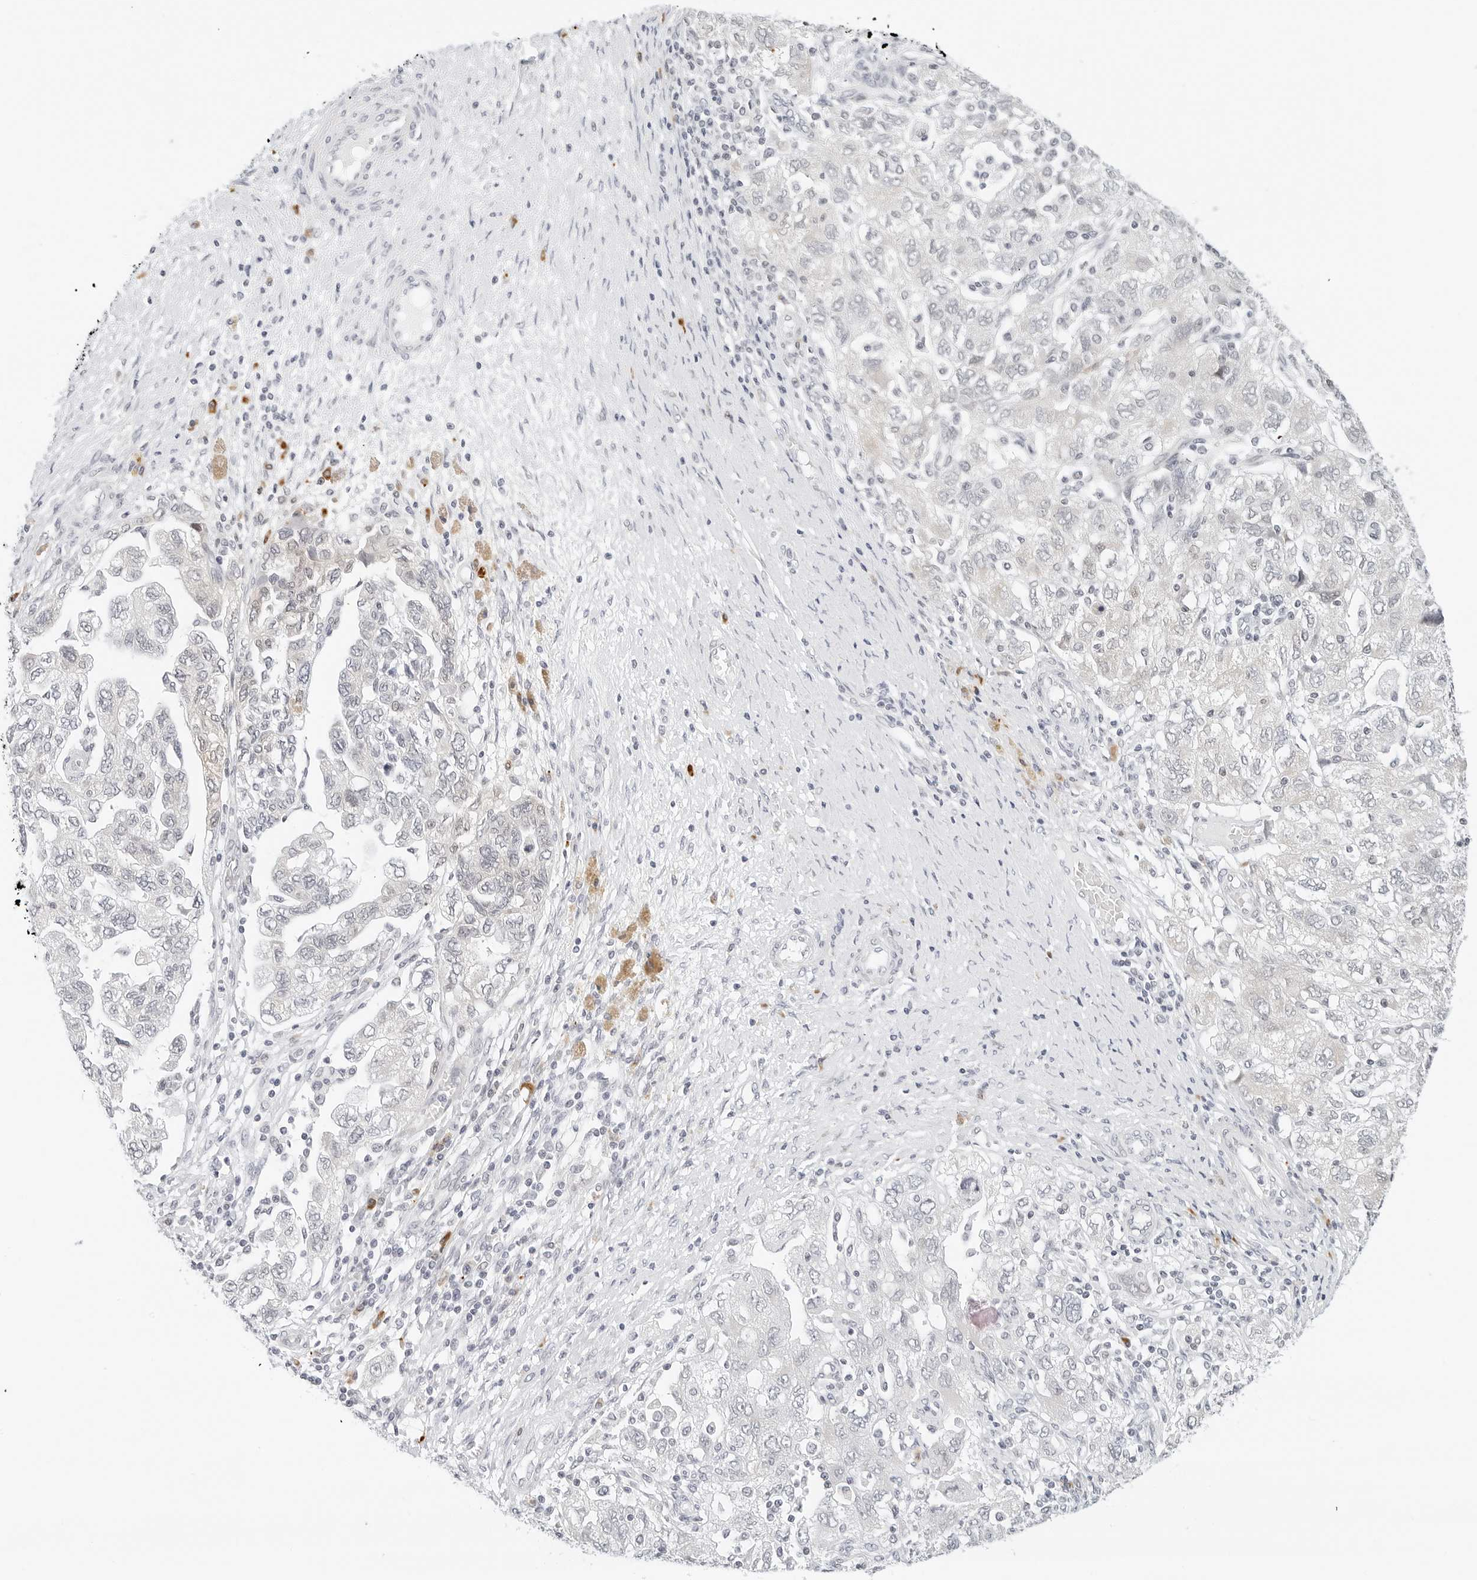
{"staining": {"intensity": "negative", "quantity": "none", "location": "none"}, "tissue": "ovarian cancer", "cell_type": "Tumor cells", "image_type": "cancer", "snomed": [{"axis": "morphology", "description": "Carcinoma, NOS"}, {"axis": "morphology", "description": "Cystadenocarcinoma, serous, NOS"}, {"axis": "topography", "description": "Ovary"}], "caption": "An image of human serous cystadenocarcinoma (ovarian) is negative for staining in tumor cells.", "gene": "PARP10", "patient": {"sex": "female", "age": 69}}